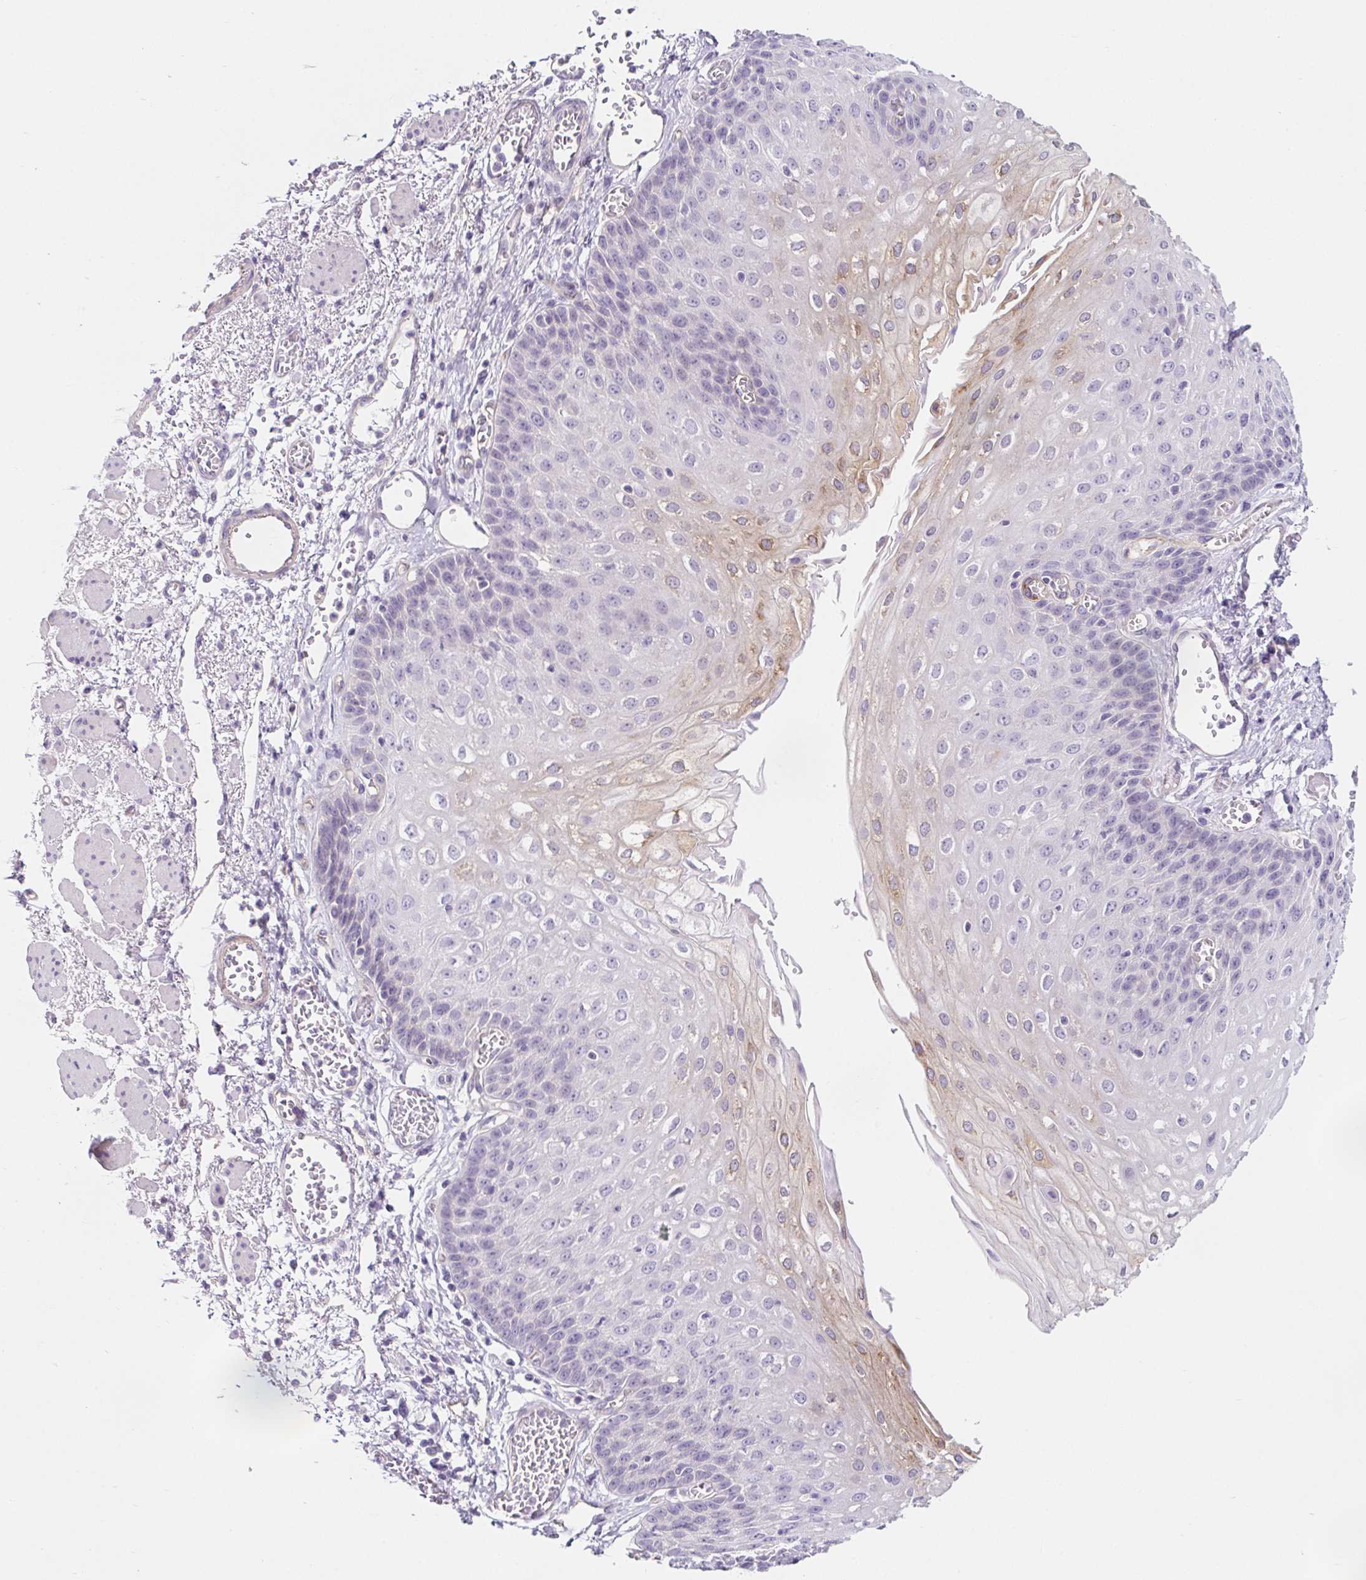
{"staining": {"intensity": "weak", "quantity": "<25%", "location": "cytoplasmic/membranous"}, "tissue": "esophagus", "cell_type": "Squamous epithelial cells", "image_type": "normal", "snomed": [{"axis": "morphology", "description": "Normal tissue, NOS"}, {"axis": "morphology", "description": "Adenocarcinoma, NOS"}, {"axis": "topography", "description": "Esophagus"}], "caption": "Immunohistochemical staining of unremarkable human esophagus reveals no significant staining in squamous epithelial cells.", "gene": "BCAS1", "patient": {"sex": "male", "age": 81}}